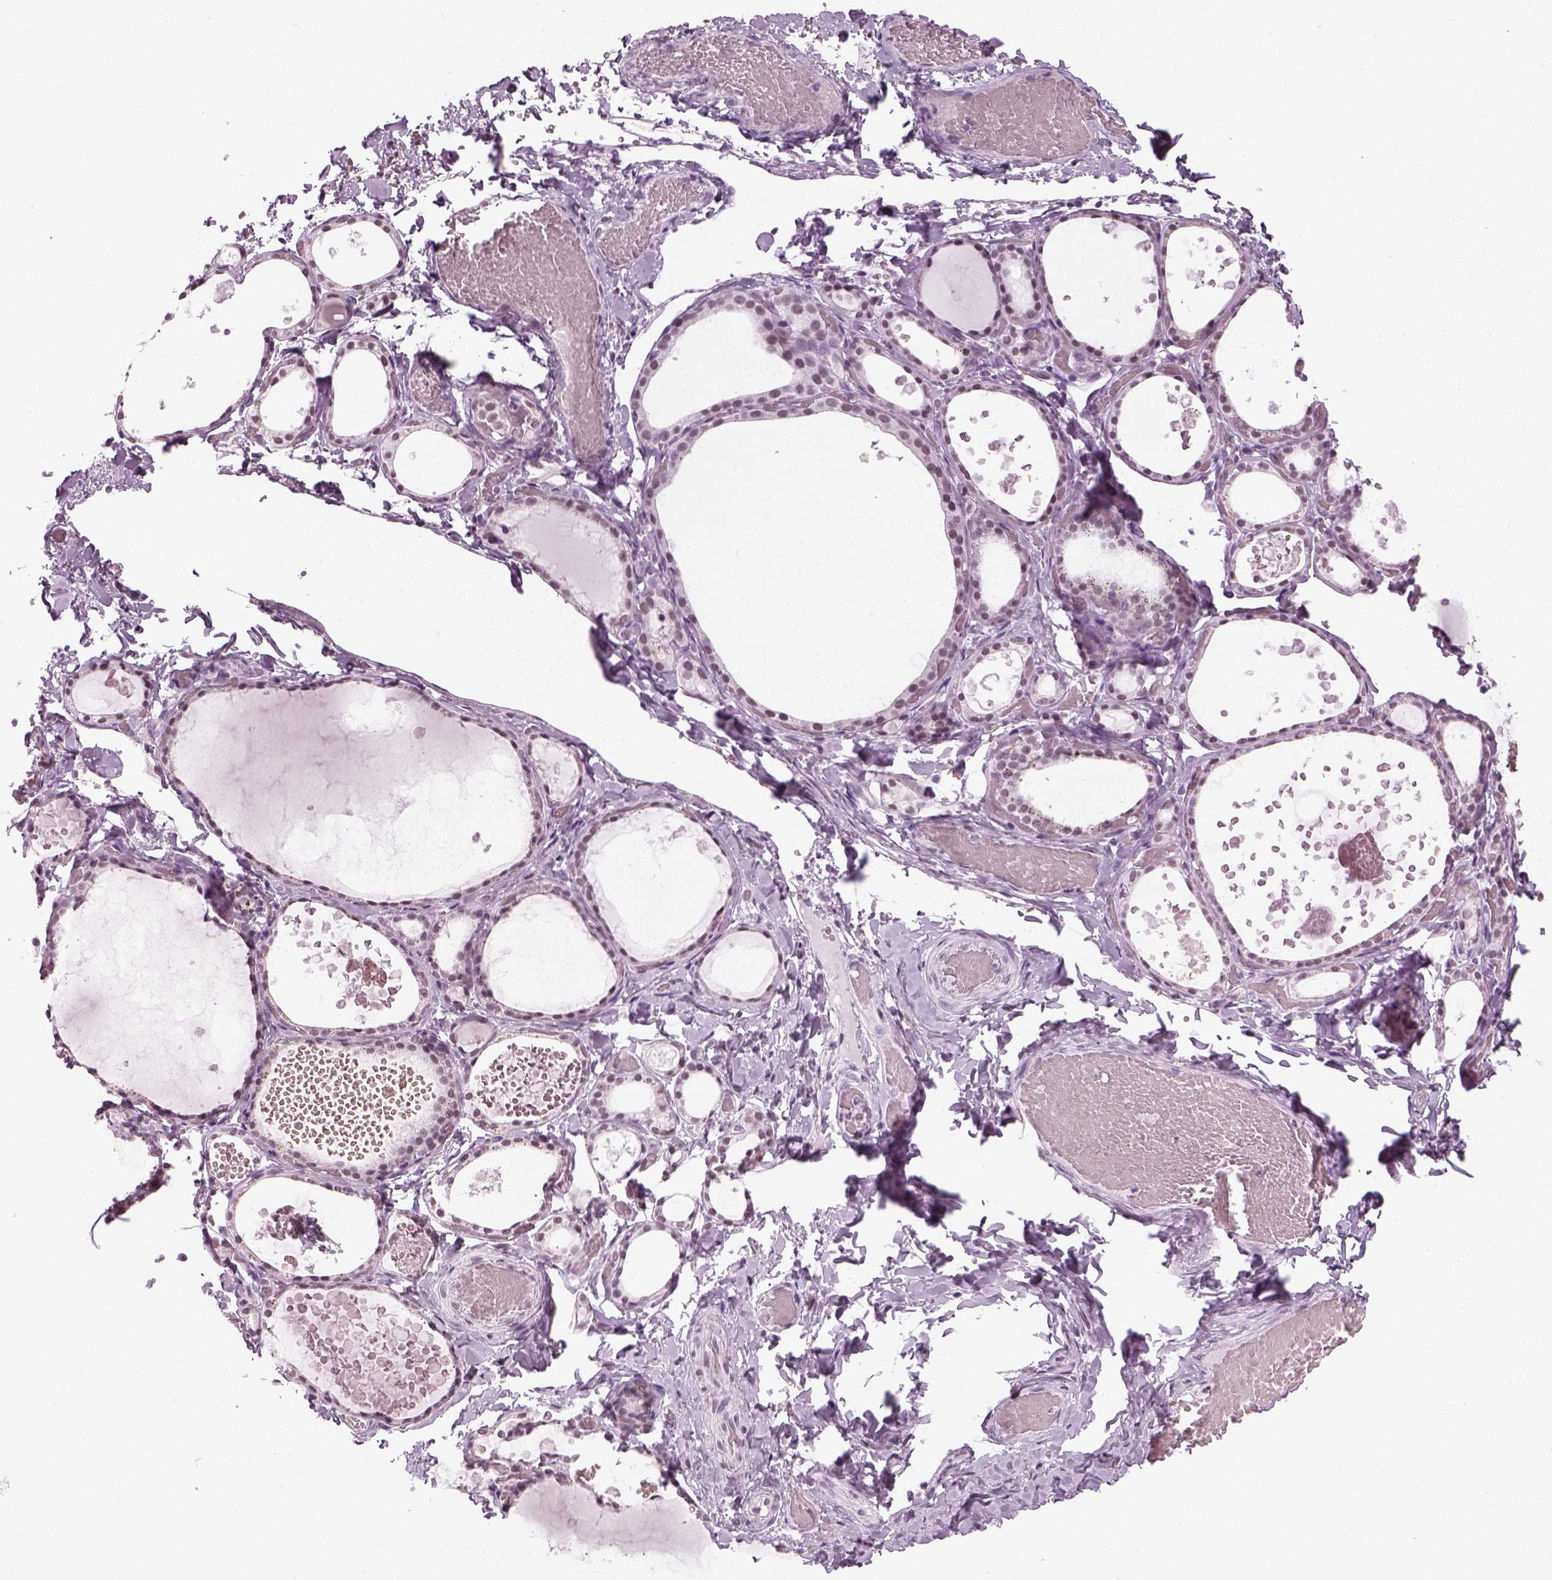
{"staining": {"intensity": "weak", "quantity": "<25%", "location": "nuclear"}, "tissue": "thyroid gland", "cell_type": "Glandular cells", "image_type": "normal", "snomed": [{"axis": "morphology", "description": "Normal tissue, NOS"}, {"axis": "topography", "description": "Thyroid gland"}], "caption": "IHC micrograph of normal thyroid gland: thyroid gland stained with DAB (3,3'-diaminobenzidine) shows no significant protein positivity in glandular cells.", "gene": "KCNG2", "patient": {"sex": "female", "age": 56}}